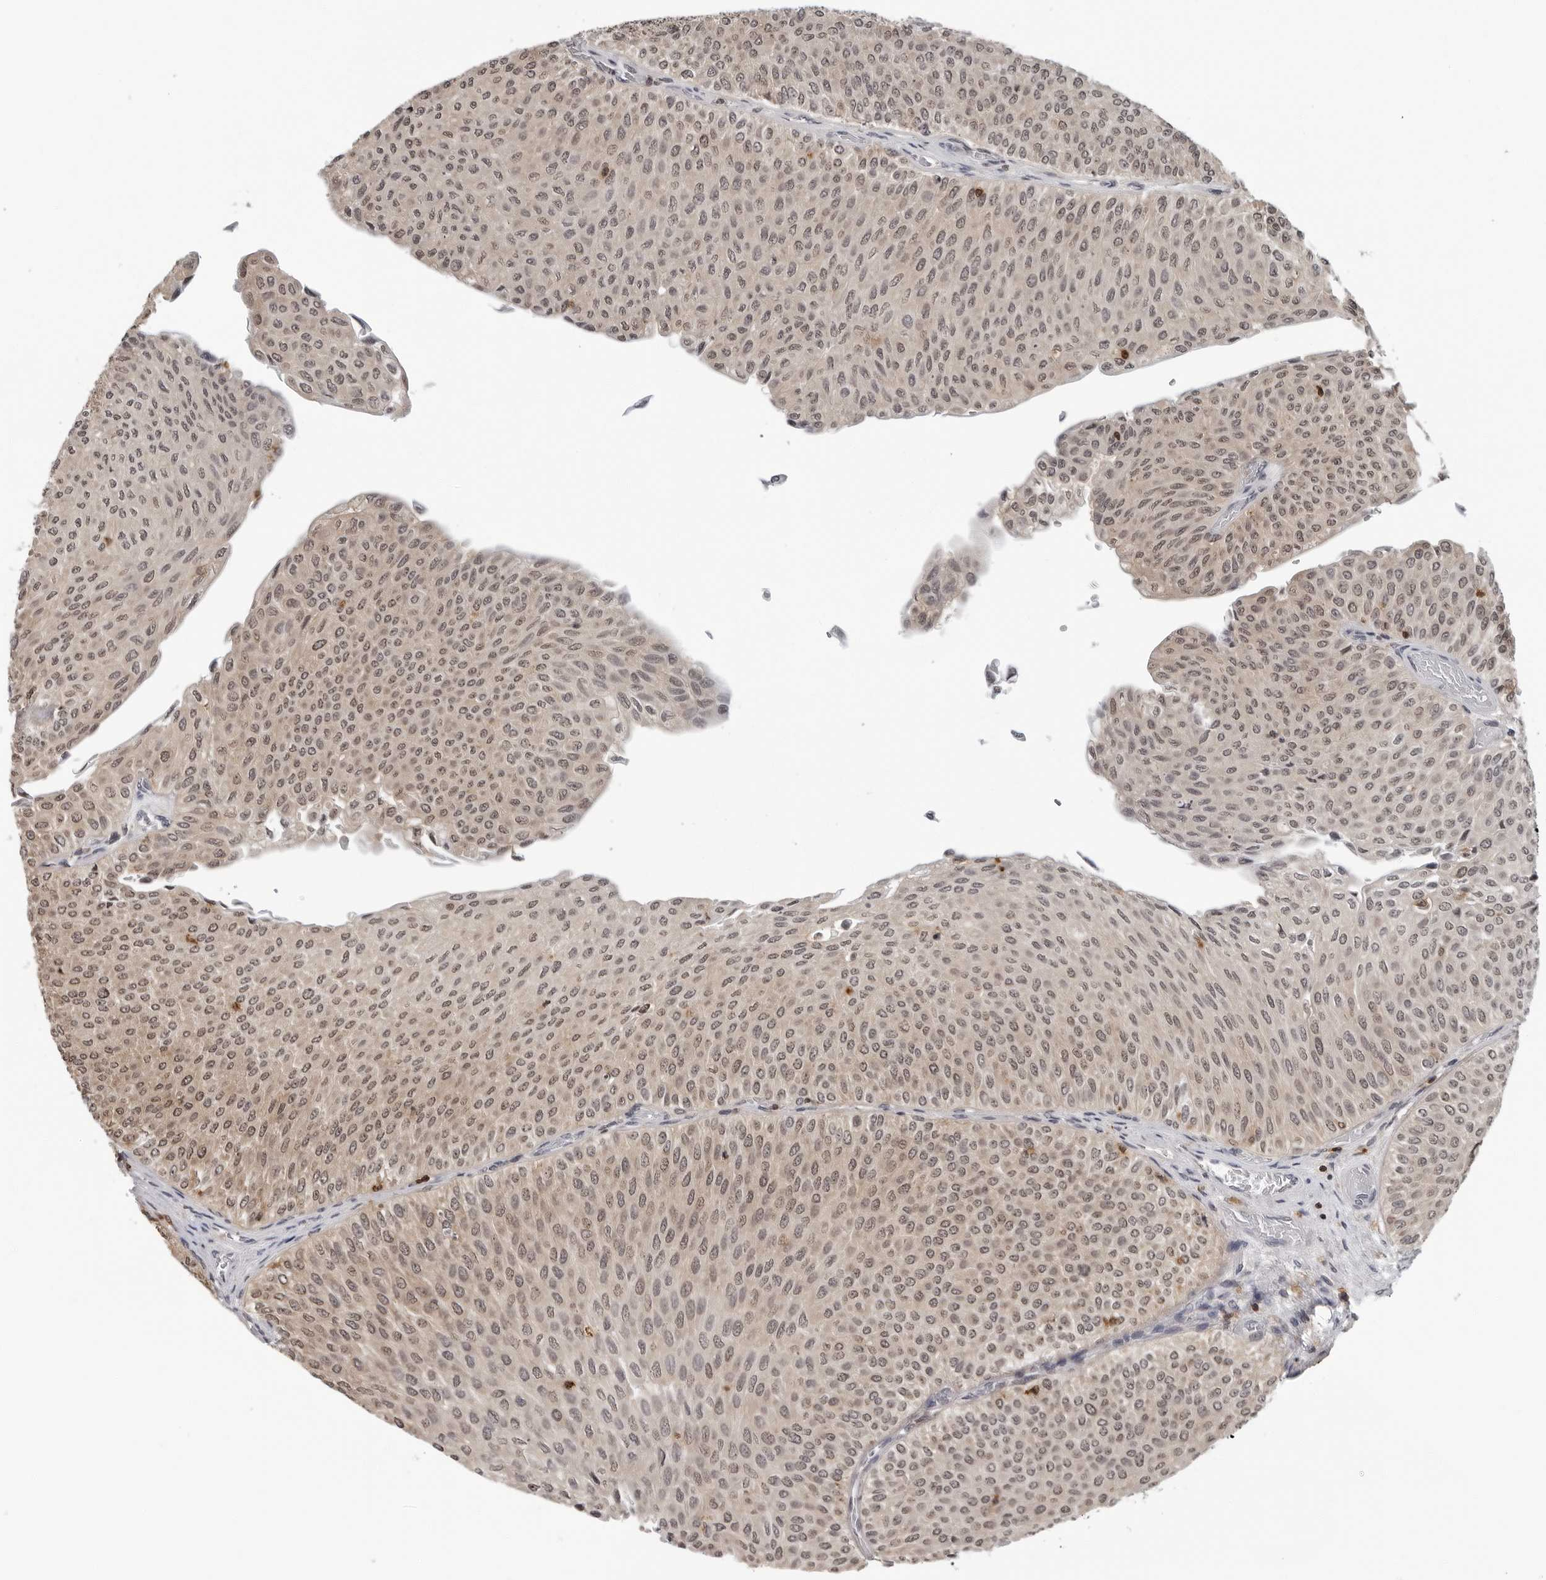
{"staining": {"intensity": "weak", "quantity": ">75%", "location": "cytoplasmic/membranous,nuclear"}, "tissue": "urothelial cancer", "cell_type": "Tumor cells", "image_type": "cancer", "snomed": [{"axis": "morphology", "description": "Urothelial carcinoma, Low grade"}, {"axis": "topography", "description": "Urinary bladder"}], "caption": "Protein expression analysis of urothelial carcinoma (low-grade) reveals weak cytoplasmic/membranous and nuclear staining in approximately >75% of tumor cells.", "gene": "HSPH1", "patient": {"sex": "male", "age": 78}}